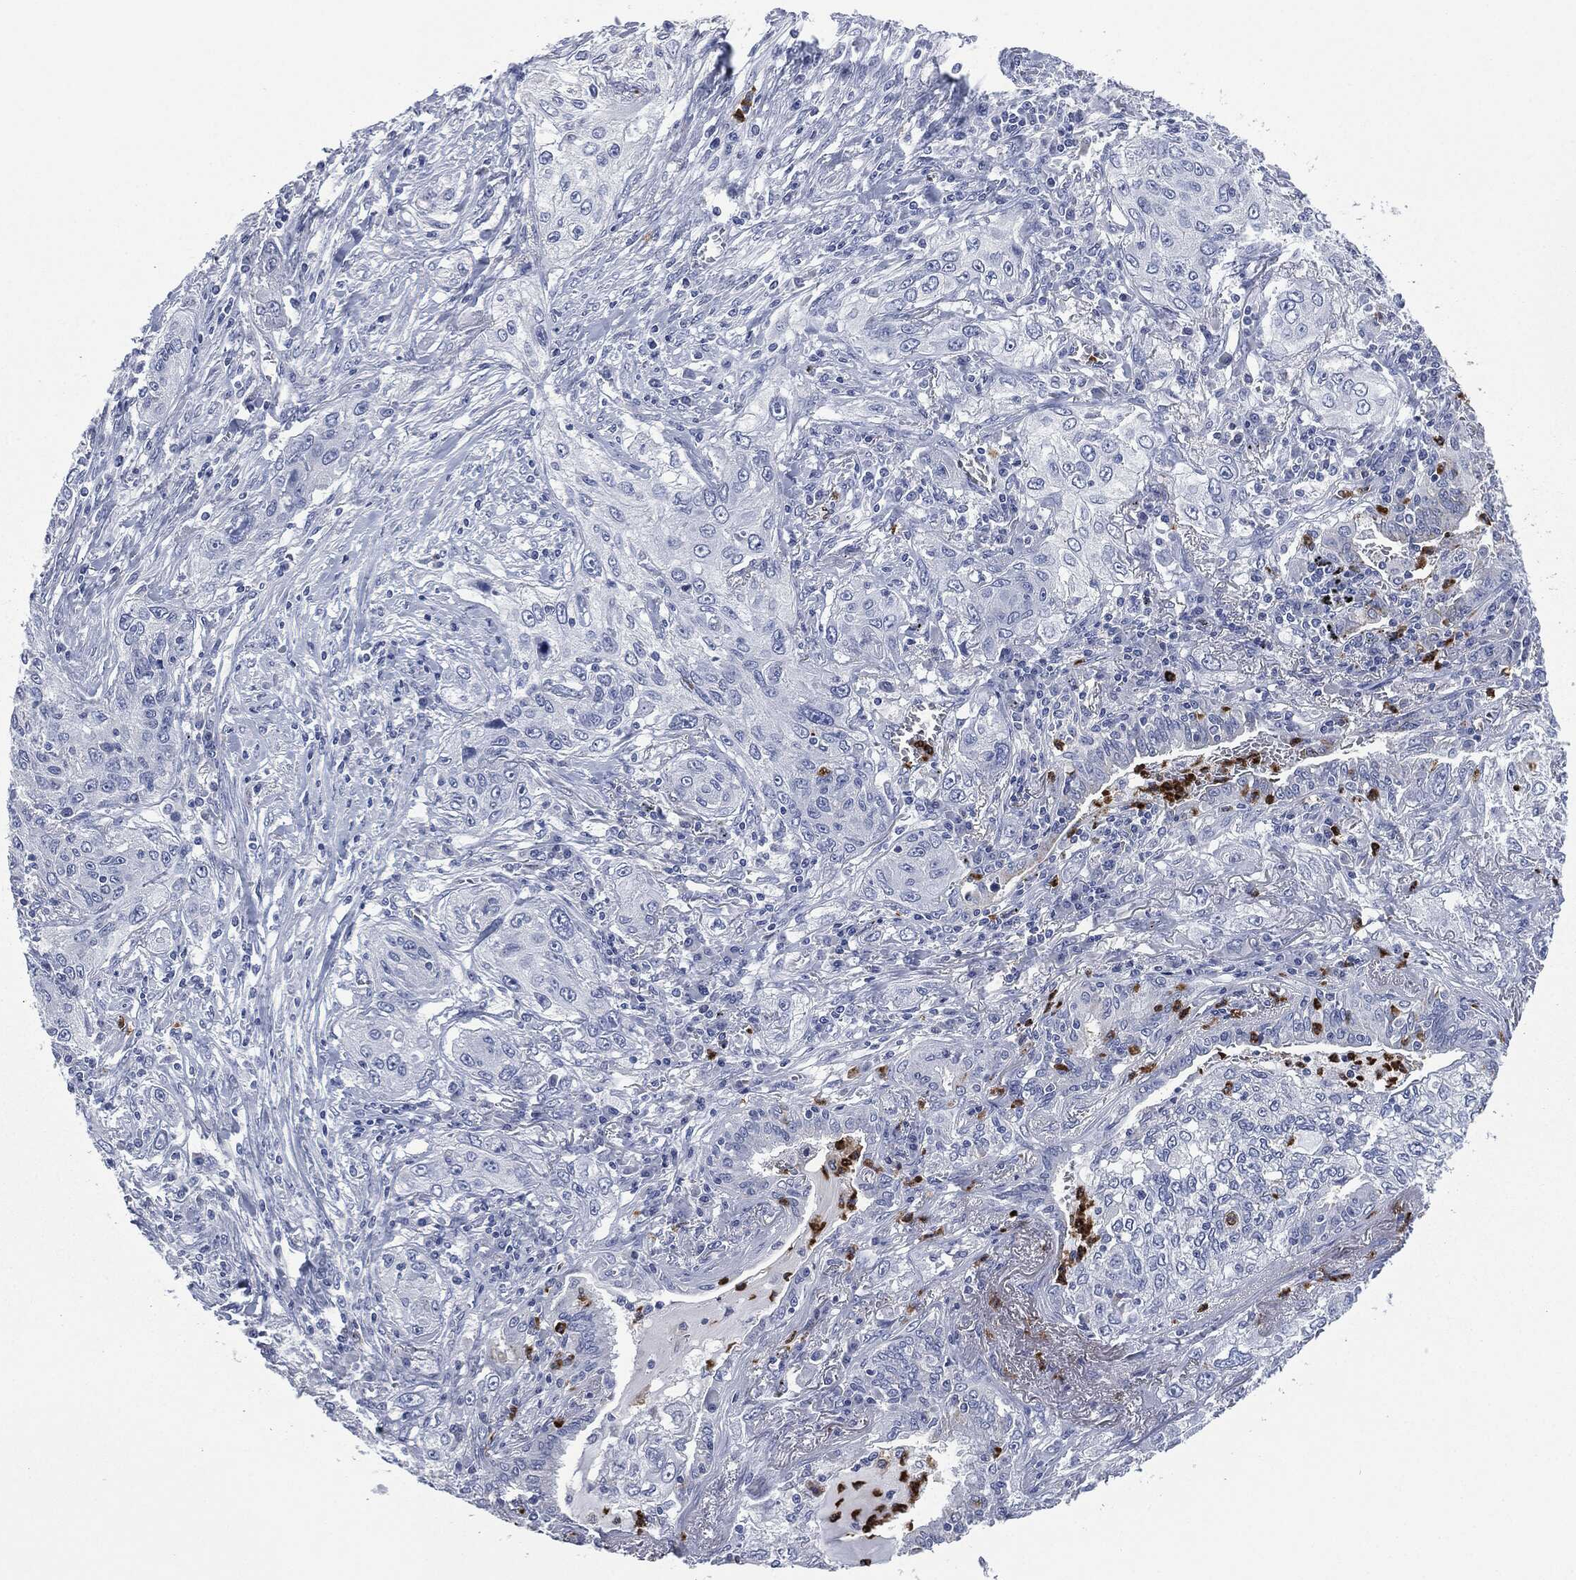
{"staining": {"intensity": "negative", "quantity": "none", "location": "none"}, "tissue": "lung cancer", "cell_type": "Tumor cells", "image_type": "cancer", "snomed": [{"axis": "morphology", "description": "Squamous cell carcinoma, NOS"}, {"axis": "topography", "description": "Lung"}], "caption": "The photomicrograph shows no staining of tumor cells in lung cancer (squamous cell carcinoma).", "gene": "CEACAM8", "patient": {"sex": "female", "age": 69}}